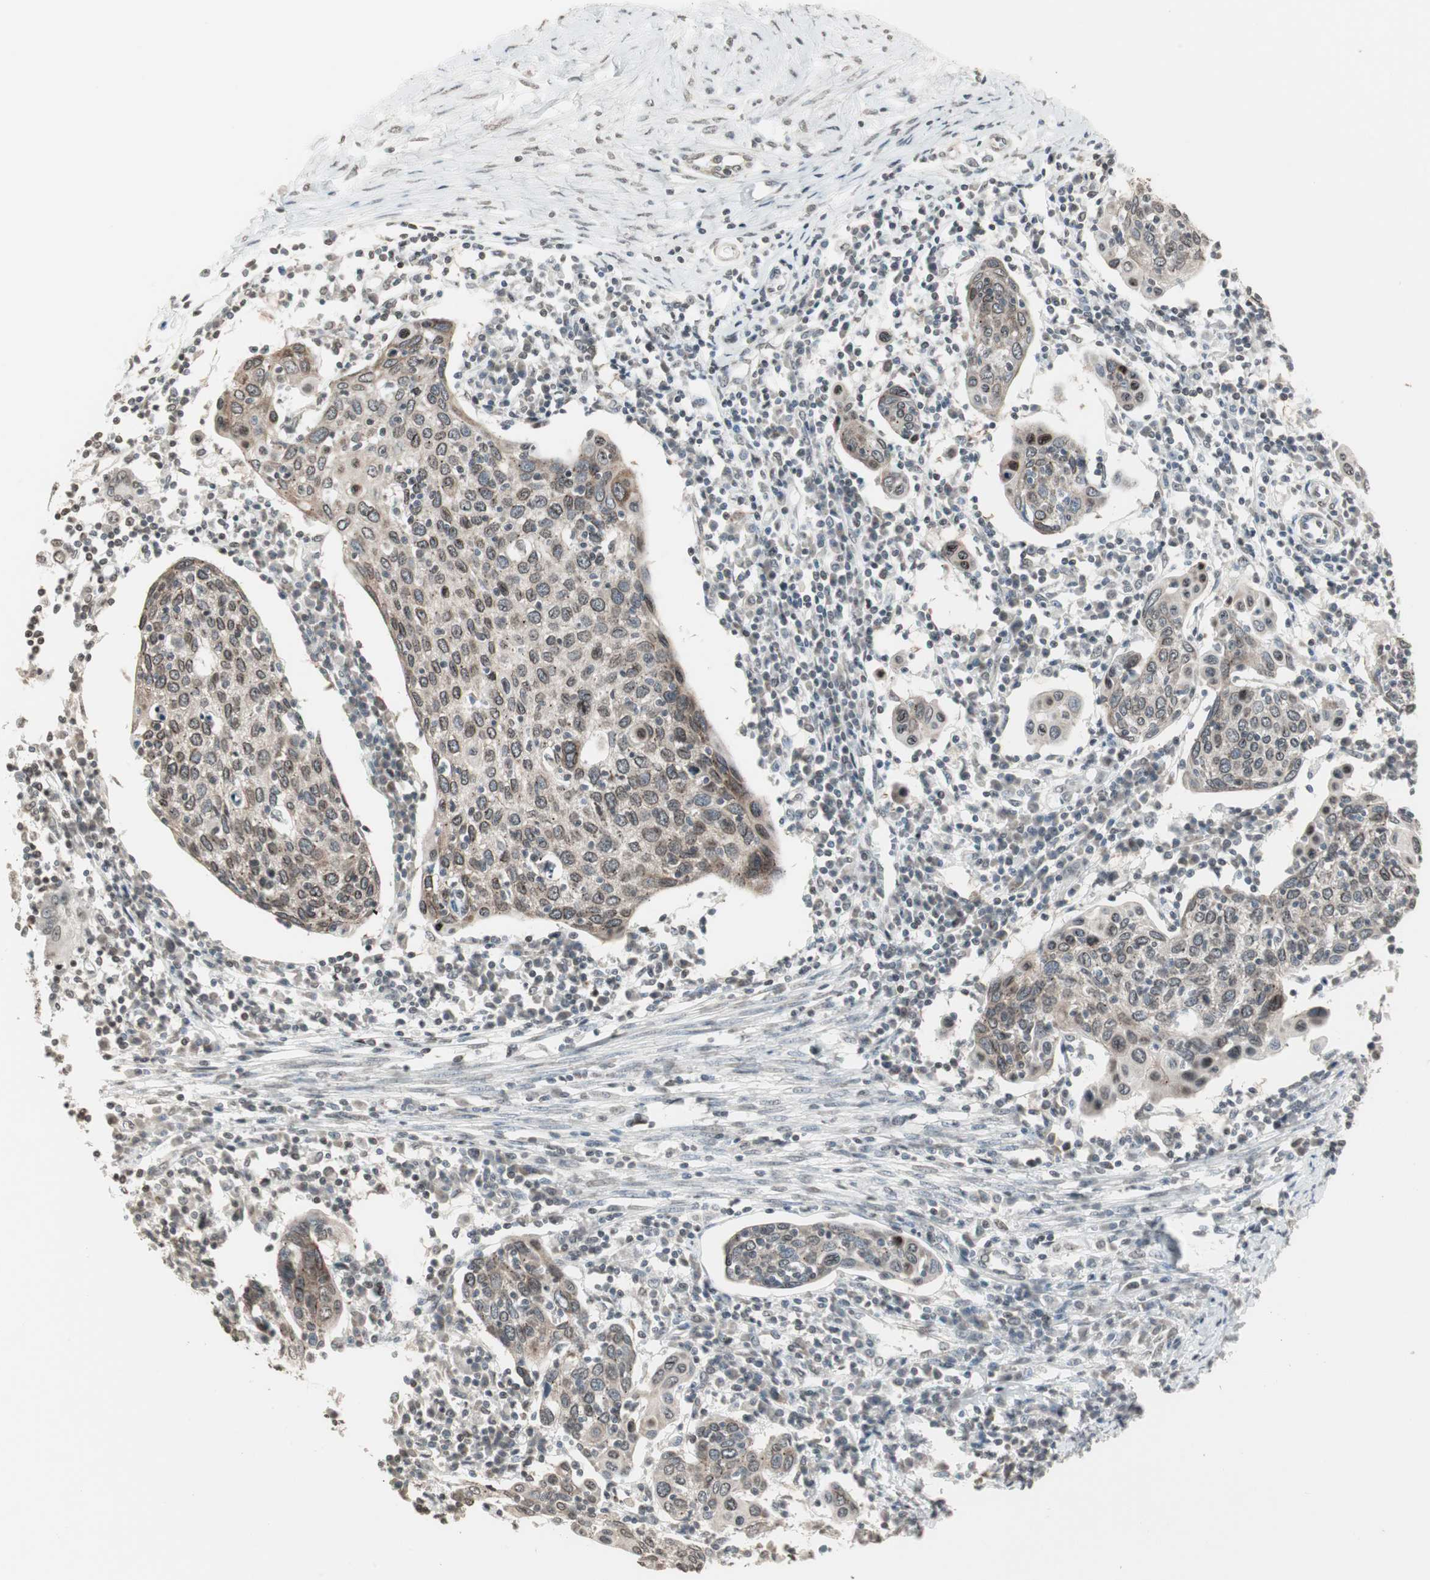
{"staining": {"intensity": "weak", "quantity": ">75%", "location": "cytoplasmic/membranous,nuclear"}, "tissue": "cervical cancer", "cell_type": "Tumor cells", "image_type": "cancer", "snomed": [{"axis": "morphology", "description": "Squamous cell carcinoma, NOS"}, {"axis": "topography", "description": "Cervix"}], "caption": "Approximately >75% of tumor cells in cervical cancer display weak cytoplasmic/membranous and nuclear protein staining as visualized by brown immunohistochemical staining.", "gene": "CBLC", "patient": {"sex": "female", "age": 40}}